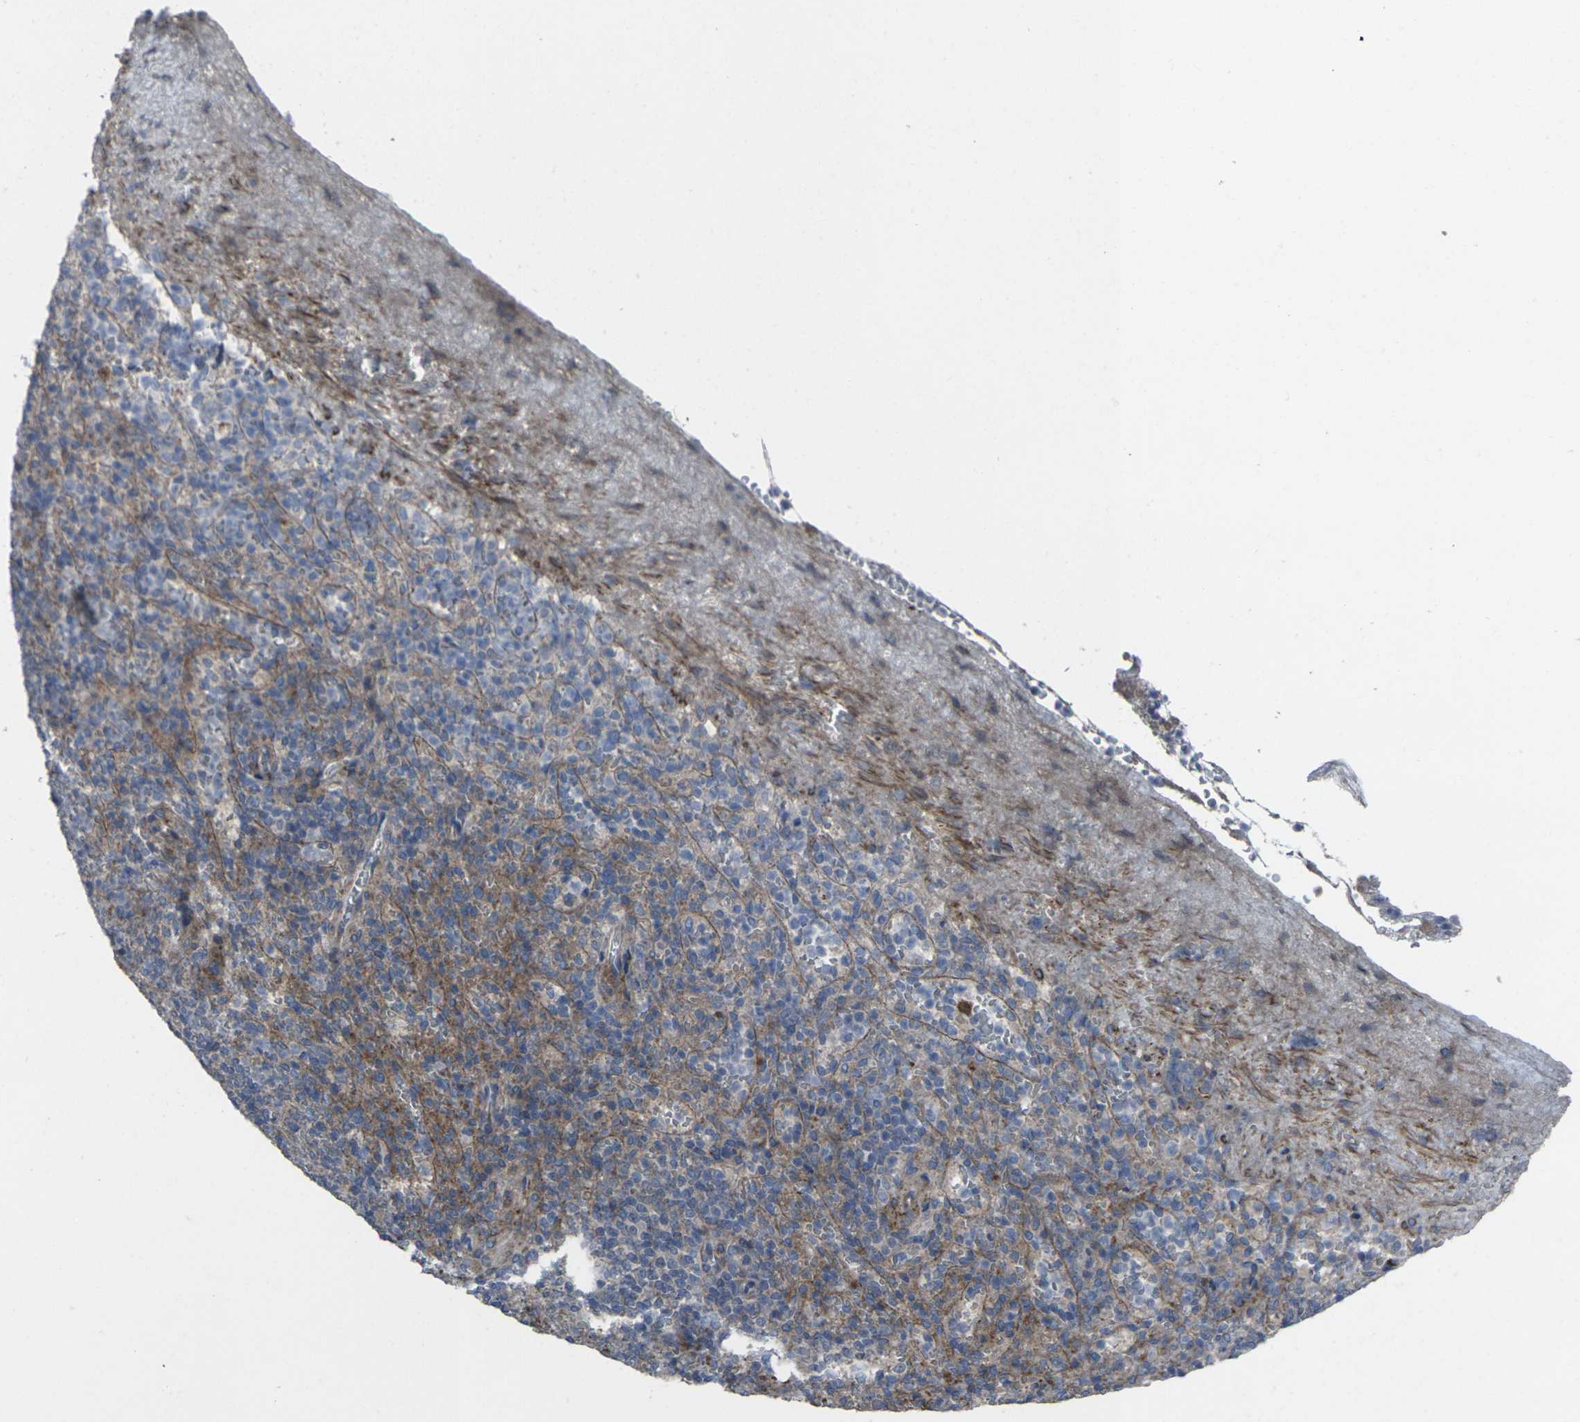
{"staining": {"intensity": "moderate", "quantity": "25%-75%", "location": "cytoplasmic/membranous"}, "tissue": "spleen", "cell_type": "Cells in red pulp", "image_type": "normal", "snomed": [{"axis": "morphology", "description": "Normal tissue, NOS"}, {"axis": "topography", "description": "Spleen"}], "caption": "About 25%-75% of cells in red pulp in normal human spleen demonstrate moderate cytoplasmic/membranous protein expression as visualized by brown immunohistochemical staining.", "gene": "CCR10", "patient": {"sex": "female", "age": 74}}